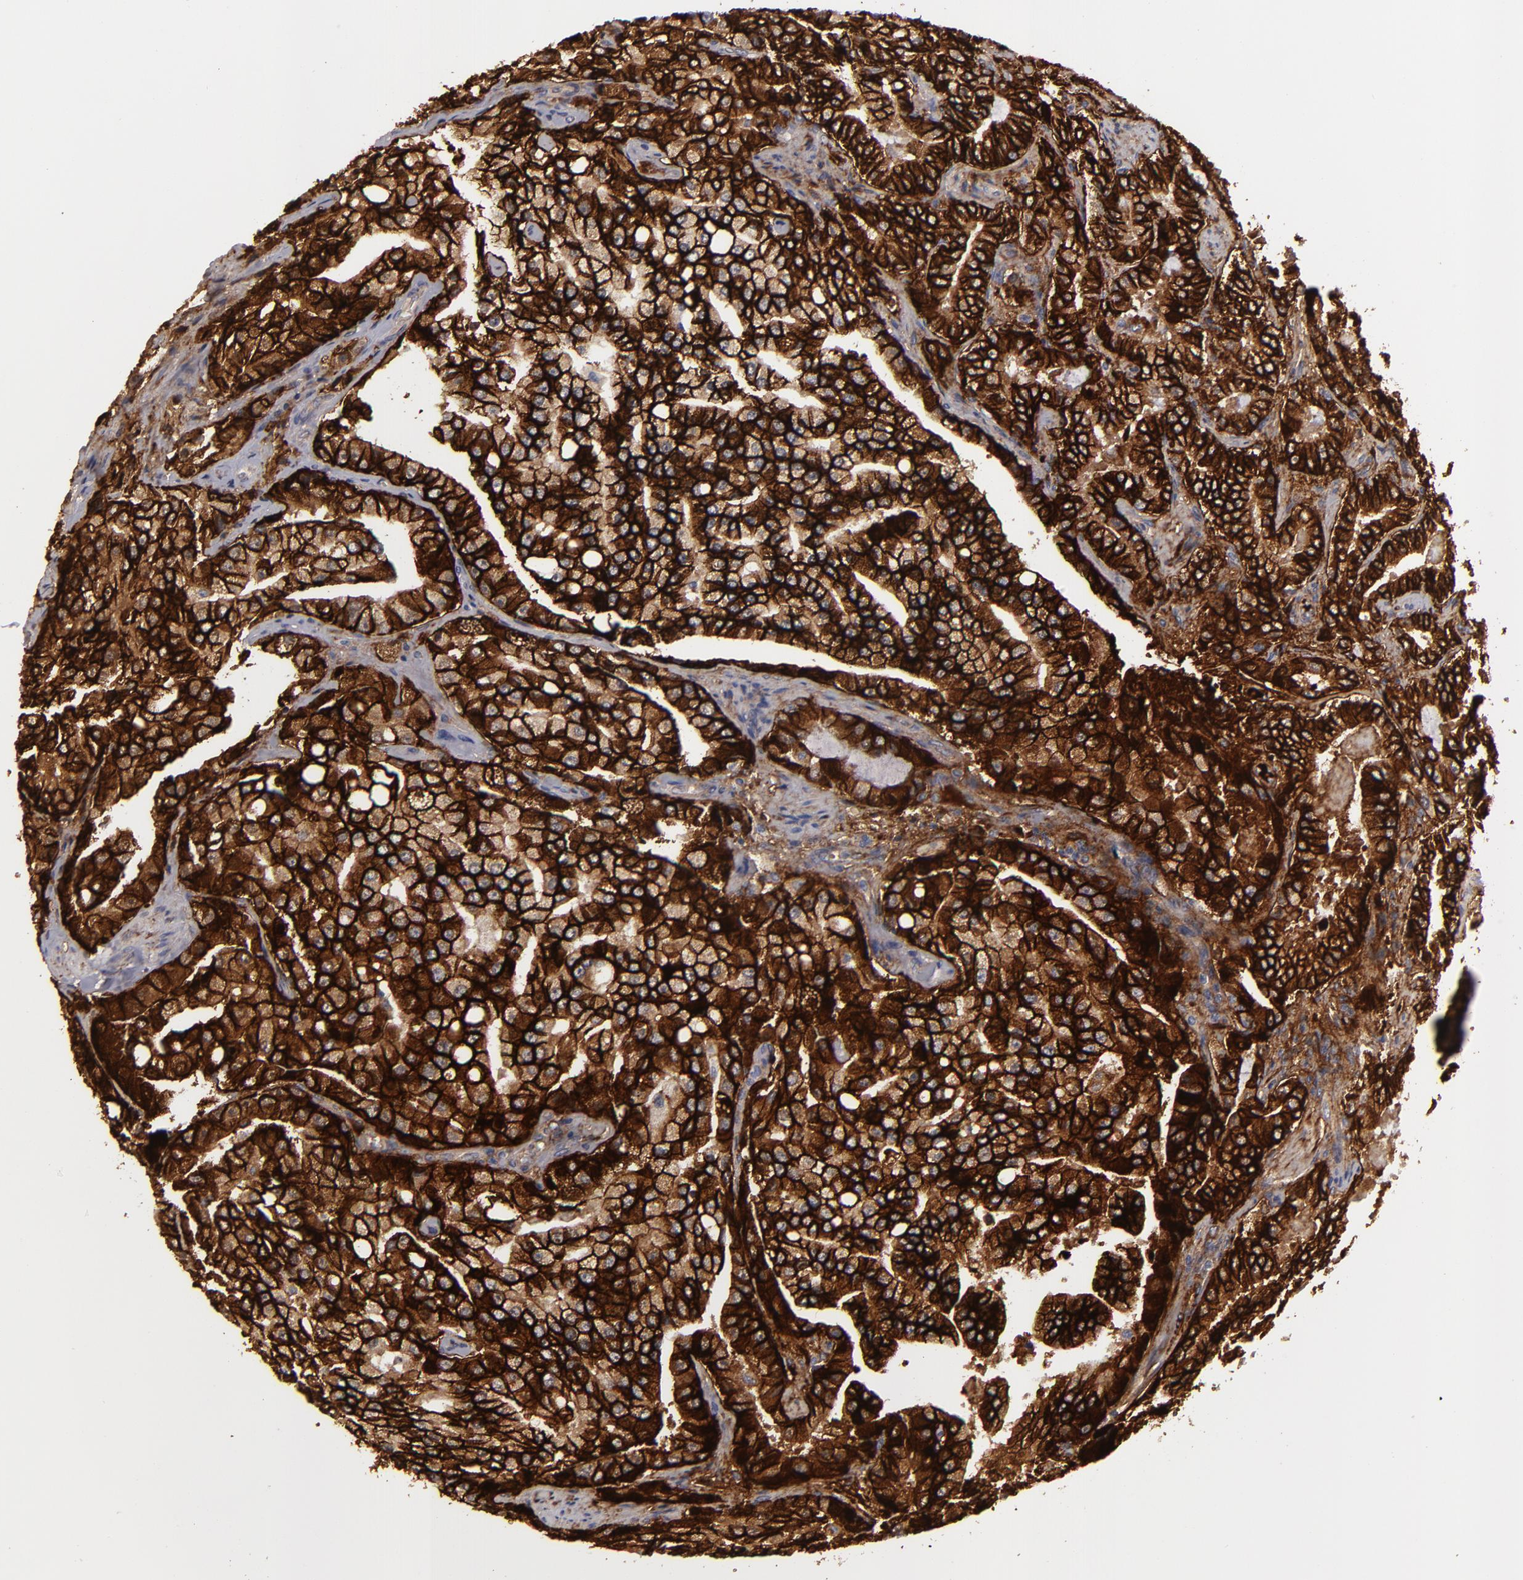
{"staining": {"intensity": "strong", "quantity": ">75%", "location": "cytoplasmic/membranous"}, "tissue": "prostate cancer", "cell_type": "Tumor cells", "image_type": "cancer", "snomed": [{"axis": "morphology", "description": "Adenocarcinoma, Medium grade"}, {"axis": "topography", "description": "Prostate"}], "caption": "Prostate cancer stained with IHC reveals strong cytoplasmic/membranous positivity in about >75% of tumor cells.", "gene": "ALCAM", "patient": {"sex": "male", "age": 72}}